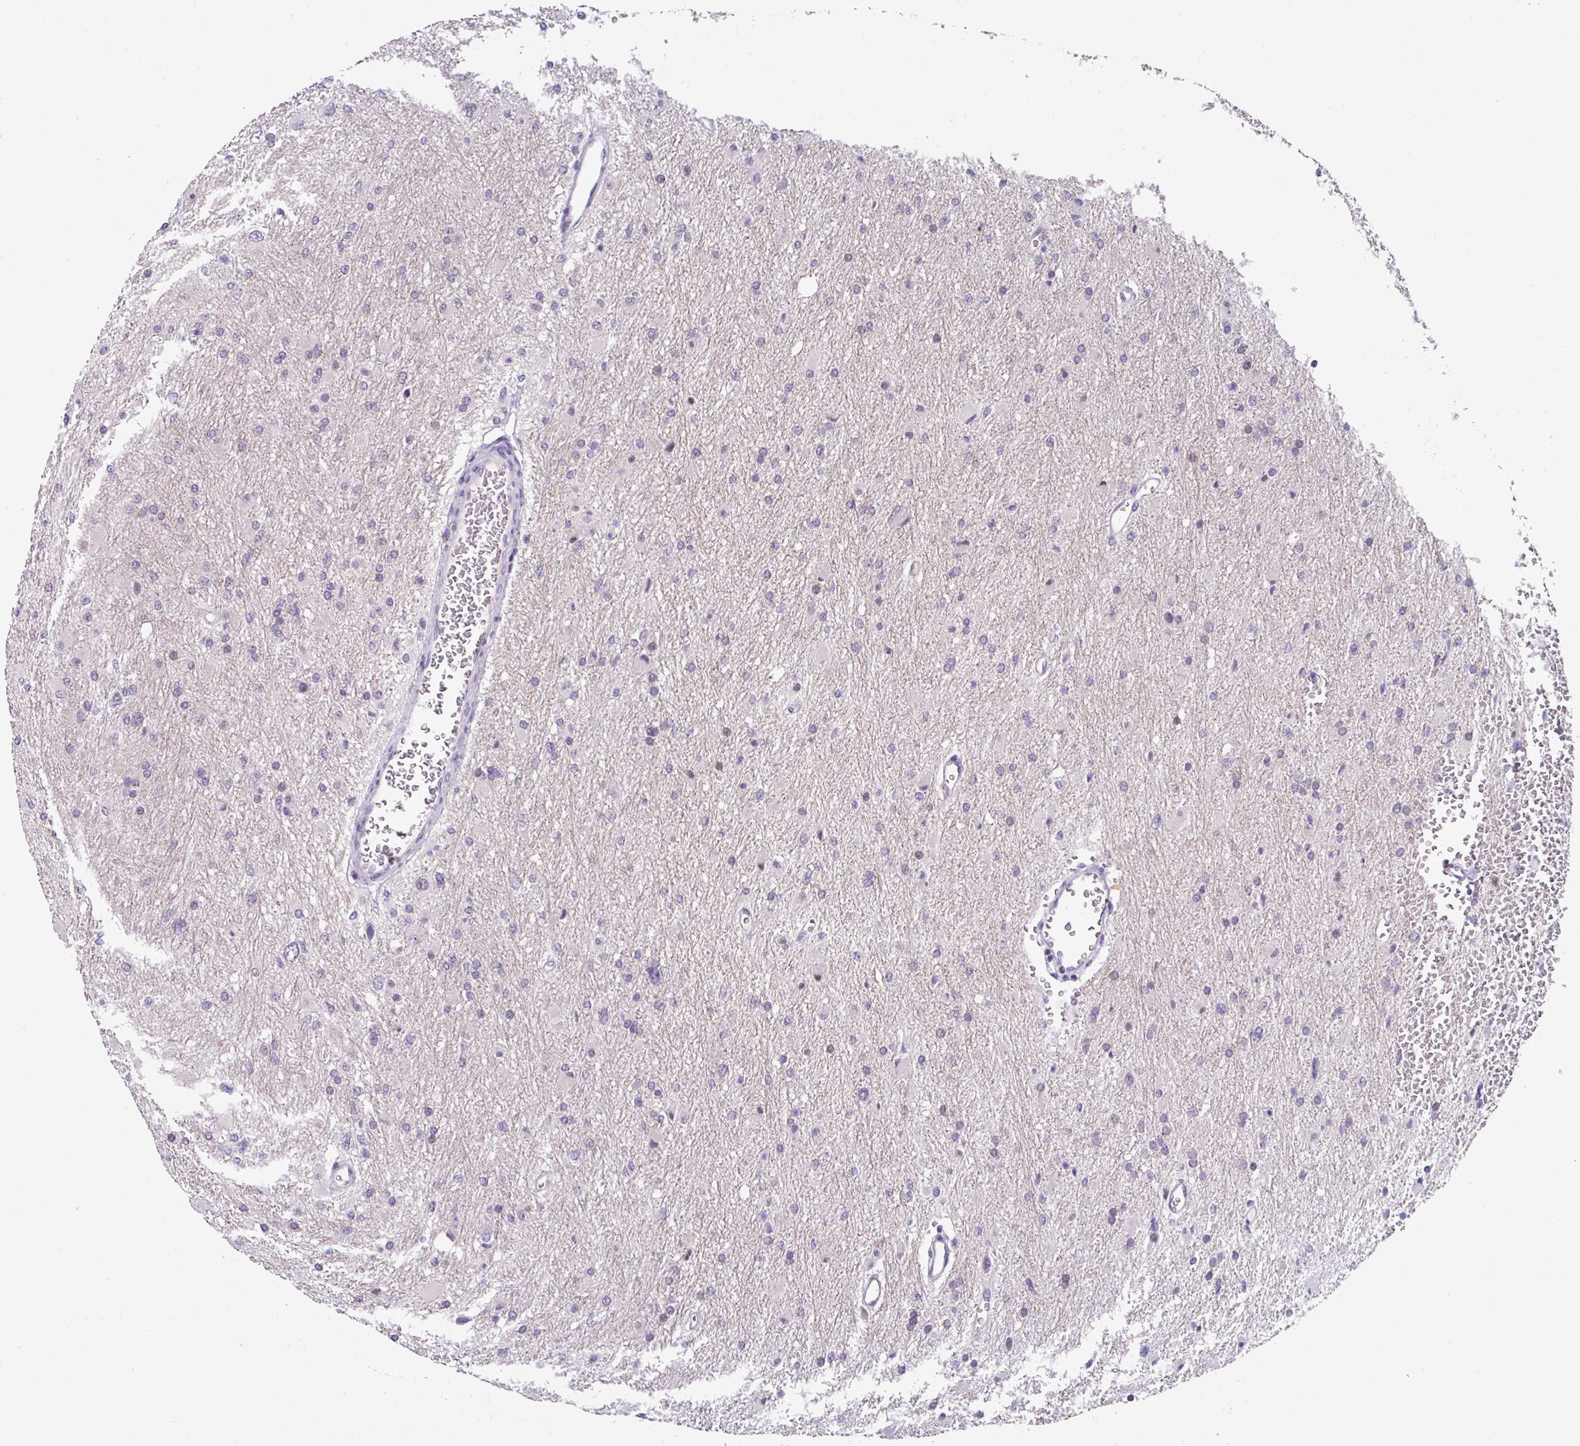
{"staining": {"intensity": "negative", "quantity": "none", "location": "none"}, "tissue": "glioma", "cell_type": "Tumor cells", "image_type": "cancer", "snomed": [{"axis": "morphology", "description": "Glioma, malignant, High grade"}, {"axis": "topography", "description": "Cerebral cortex"}], "caption": "Malignant glioma (high-grade) was stained to show a protein in brown. There is no significant staining in tumor cells.", "gene": "ZFP3", "patient": {"sex": "female", "age": 36}}